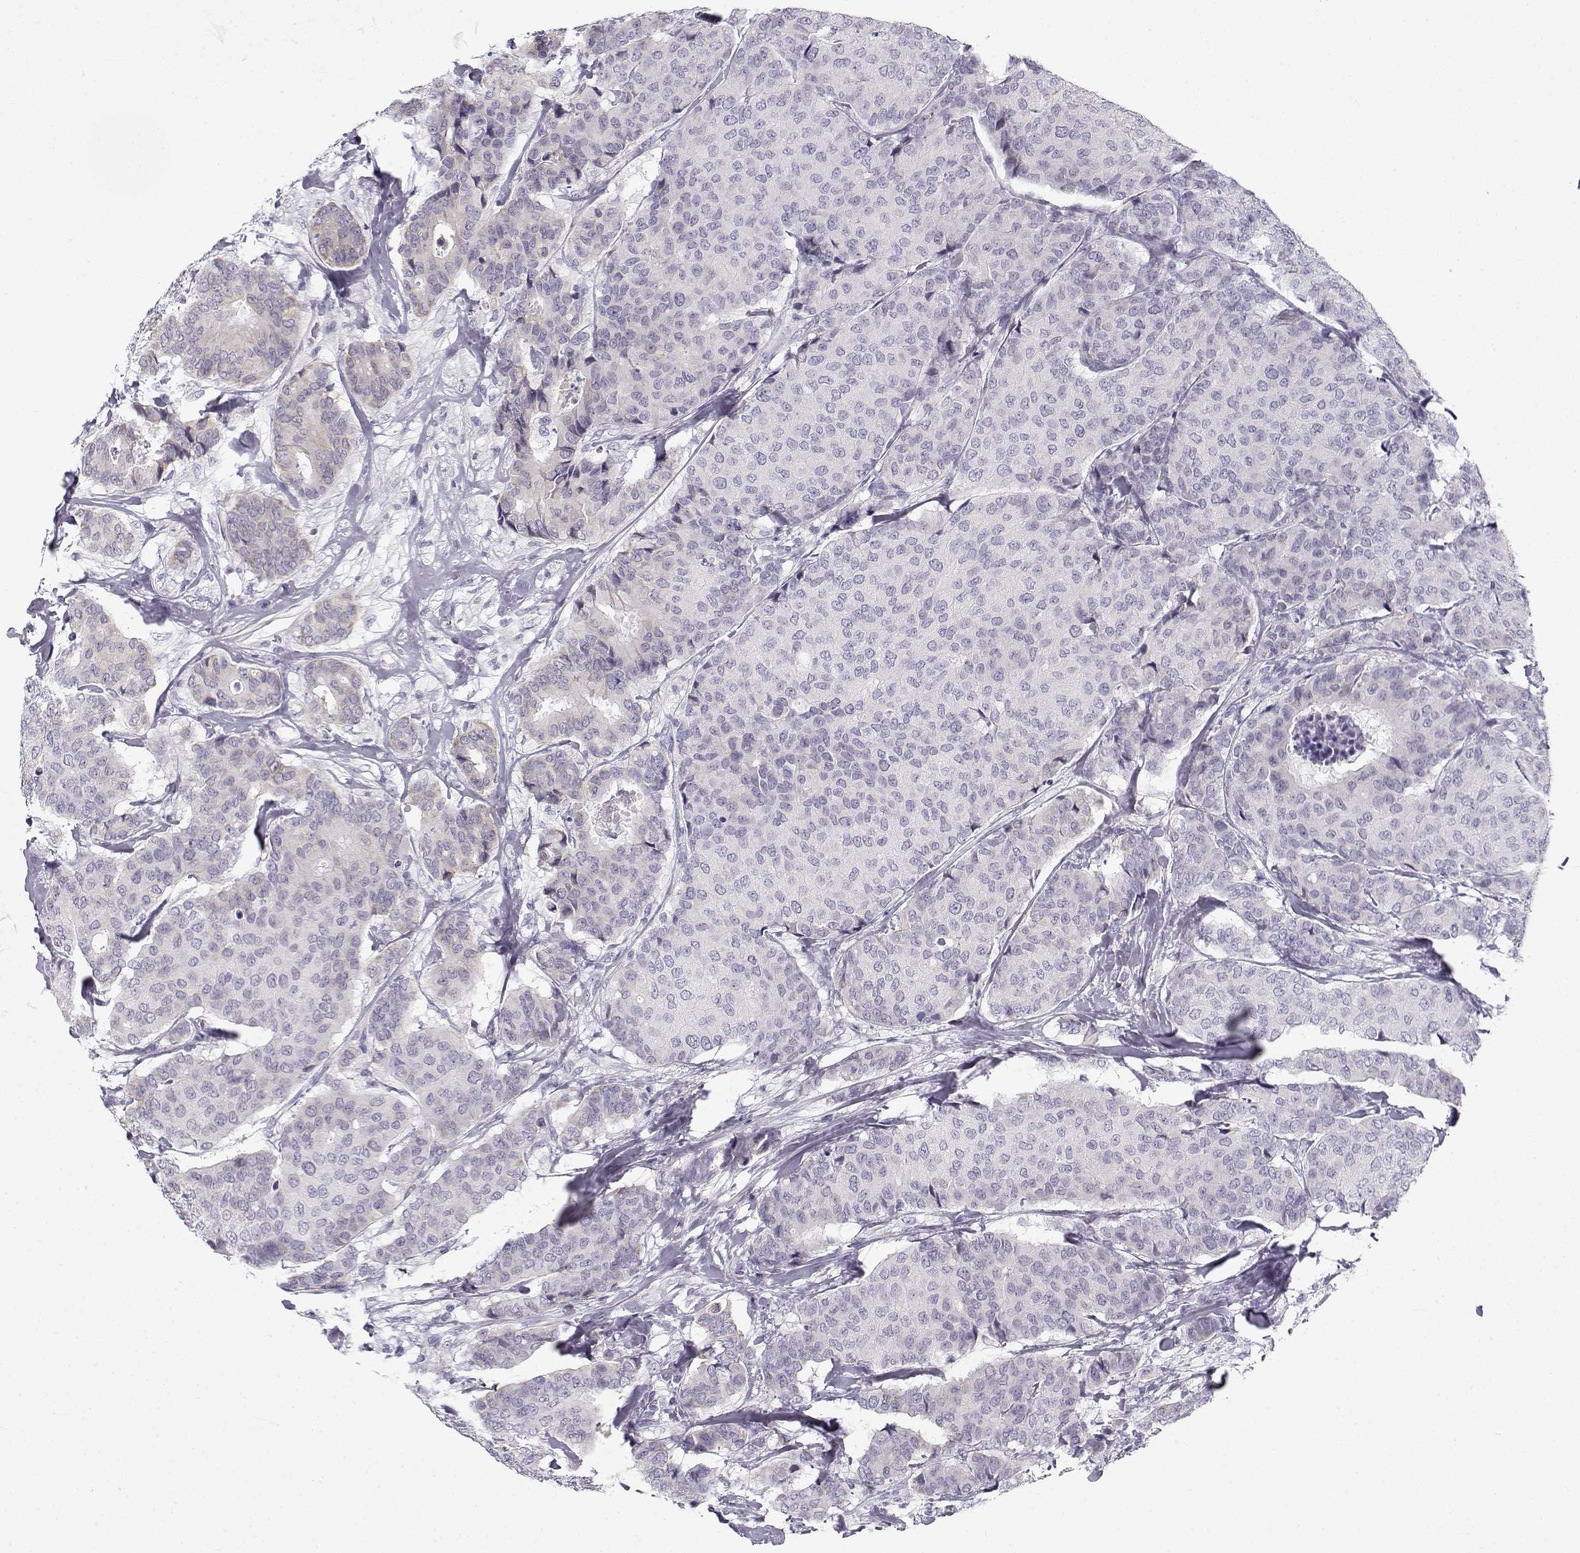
{"staining": {"intensity": "negative", "quantity": "none", "location": "none"}, "tissue": "breast cancer", "cell_type": "Tumor cells", "image_type": "cancer", "snomed": [{"axis": "morphology", "description": "Duct carcinoma"}, {"axis": "topography", "description": "Breast"}], "caption": "Immunohistochemistry (IHC) micrograph of neoplastic tissue: human breast cancer (intraductal carcinoma) stained with DAB (3,3'-diaminobenzidine) demonstrates no significant protein expression in tumor cells.", "gene": "CREB3L3", "patient": {"sex": "female", "age": 75}}